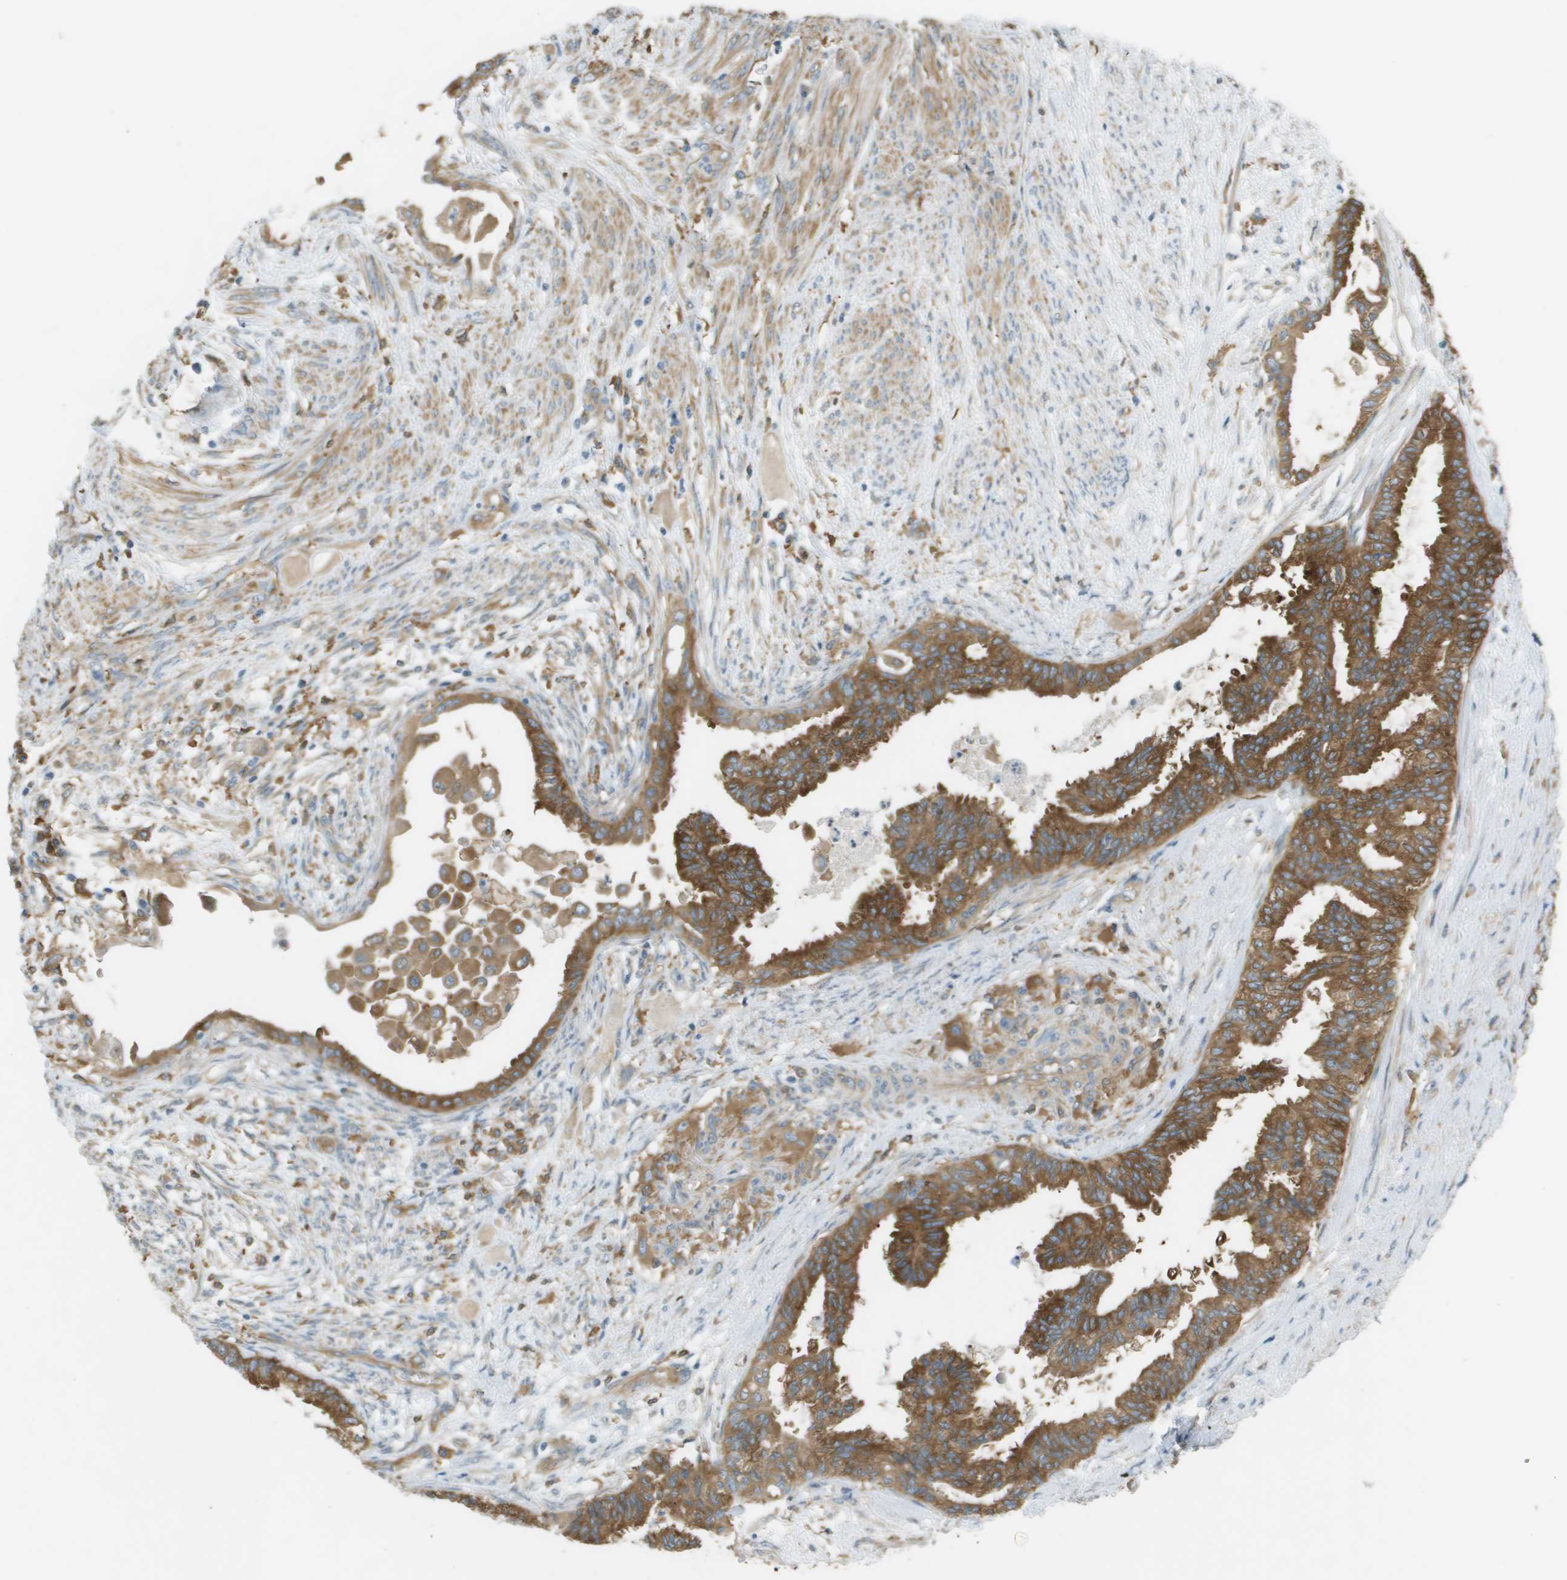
{"staining": {"intensity": "strong", "quantity": ">75%", "location": "cytoplasmic/membranous"}, "tissue": "cervical cancer", "cell_type": "Tumor cells", "image_type": "cancer", "snomed": [{"axis": "morphology", "description": "Normal tissue, NOS"}, {"axis": "morphology", "description": "Adenocarcinoma, NOS"}, {"axis": "topography", "description": "Cervix"}, {"axis": "topography", "description": "Endometrium"}], "caption": "IHC of cervical adenocarcinoma reveals high levels of strong cytoplasmic/membranous expression in approximately >75% of tumor cells. The staining is performed using DAB brown chromogen to label protein expression. The nuclei are counter-stained blue using hematoxylin.", "gene": "CORO1B", "patient": {"sex": "female", "age": 86}}